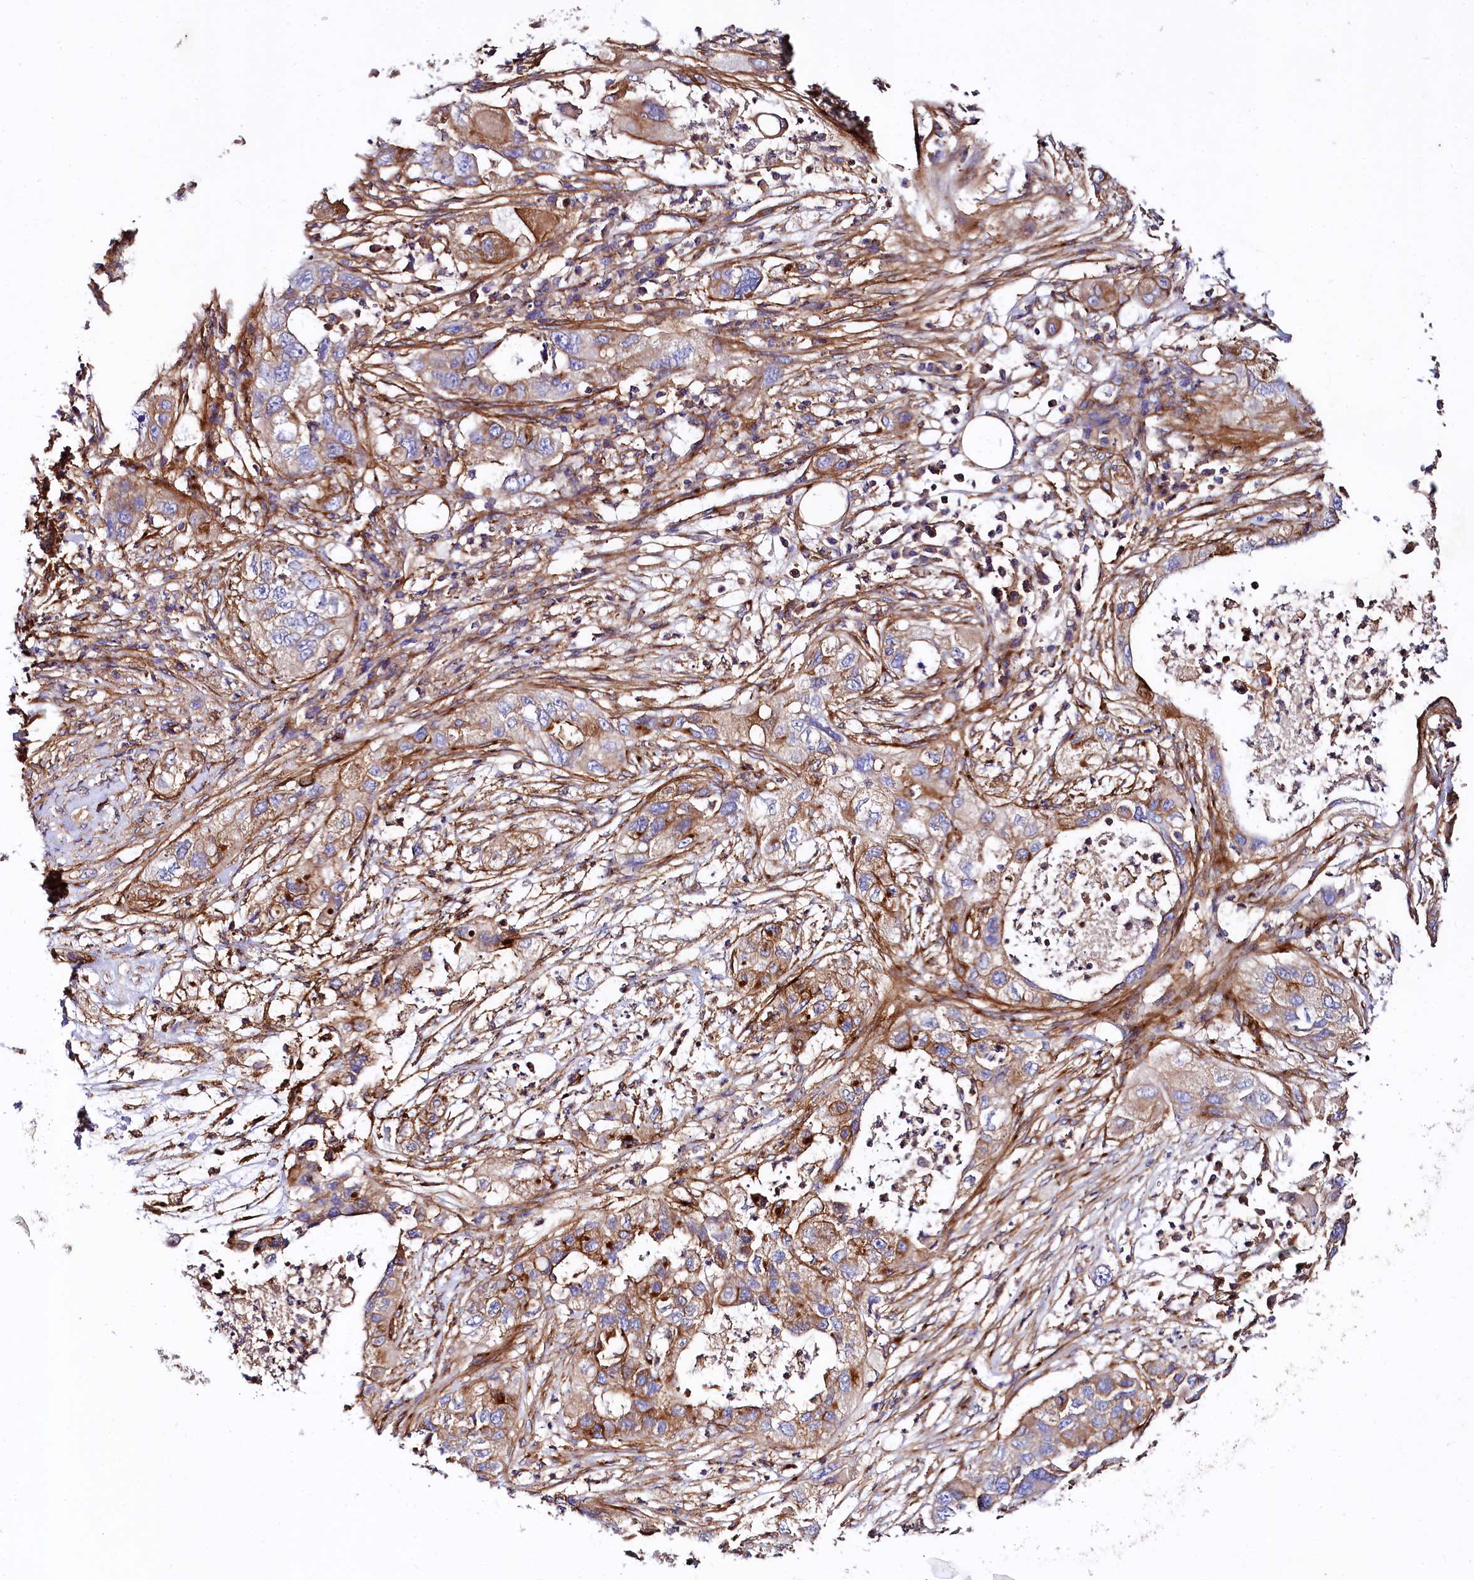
{"staining": {"intensity": "moderate", "quantity": "<25%", "location": "cytoplasmic/membranous"}, "tissue": "pancreatic cancer", "cell_type": "Tumor cells", "image_type": "cancer", "snomed": [{"axis": "morphology", "description": "Adenocarcinoma, NOS"}, {"axis": "topography", "description": "Pancreas"}], "caption": "Protein expression analysis of pancreatic adenocarcinoma displays moderate cytoplasmic/membranous staining in about <25% of tumor cells.", "gene": "ANO6", "patient": {"sex": "female", "age": 78}}